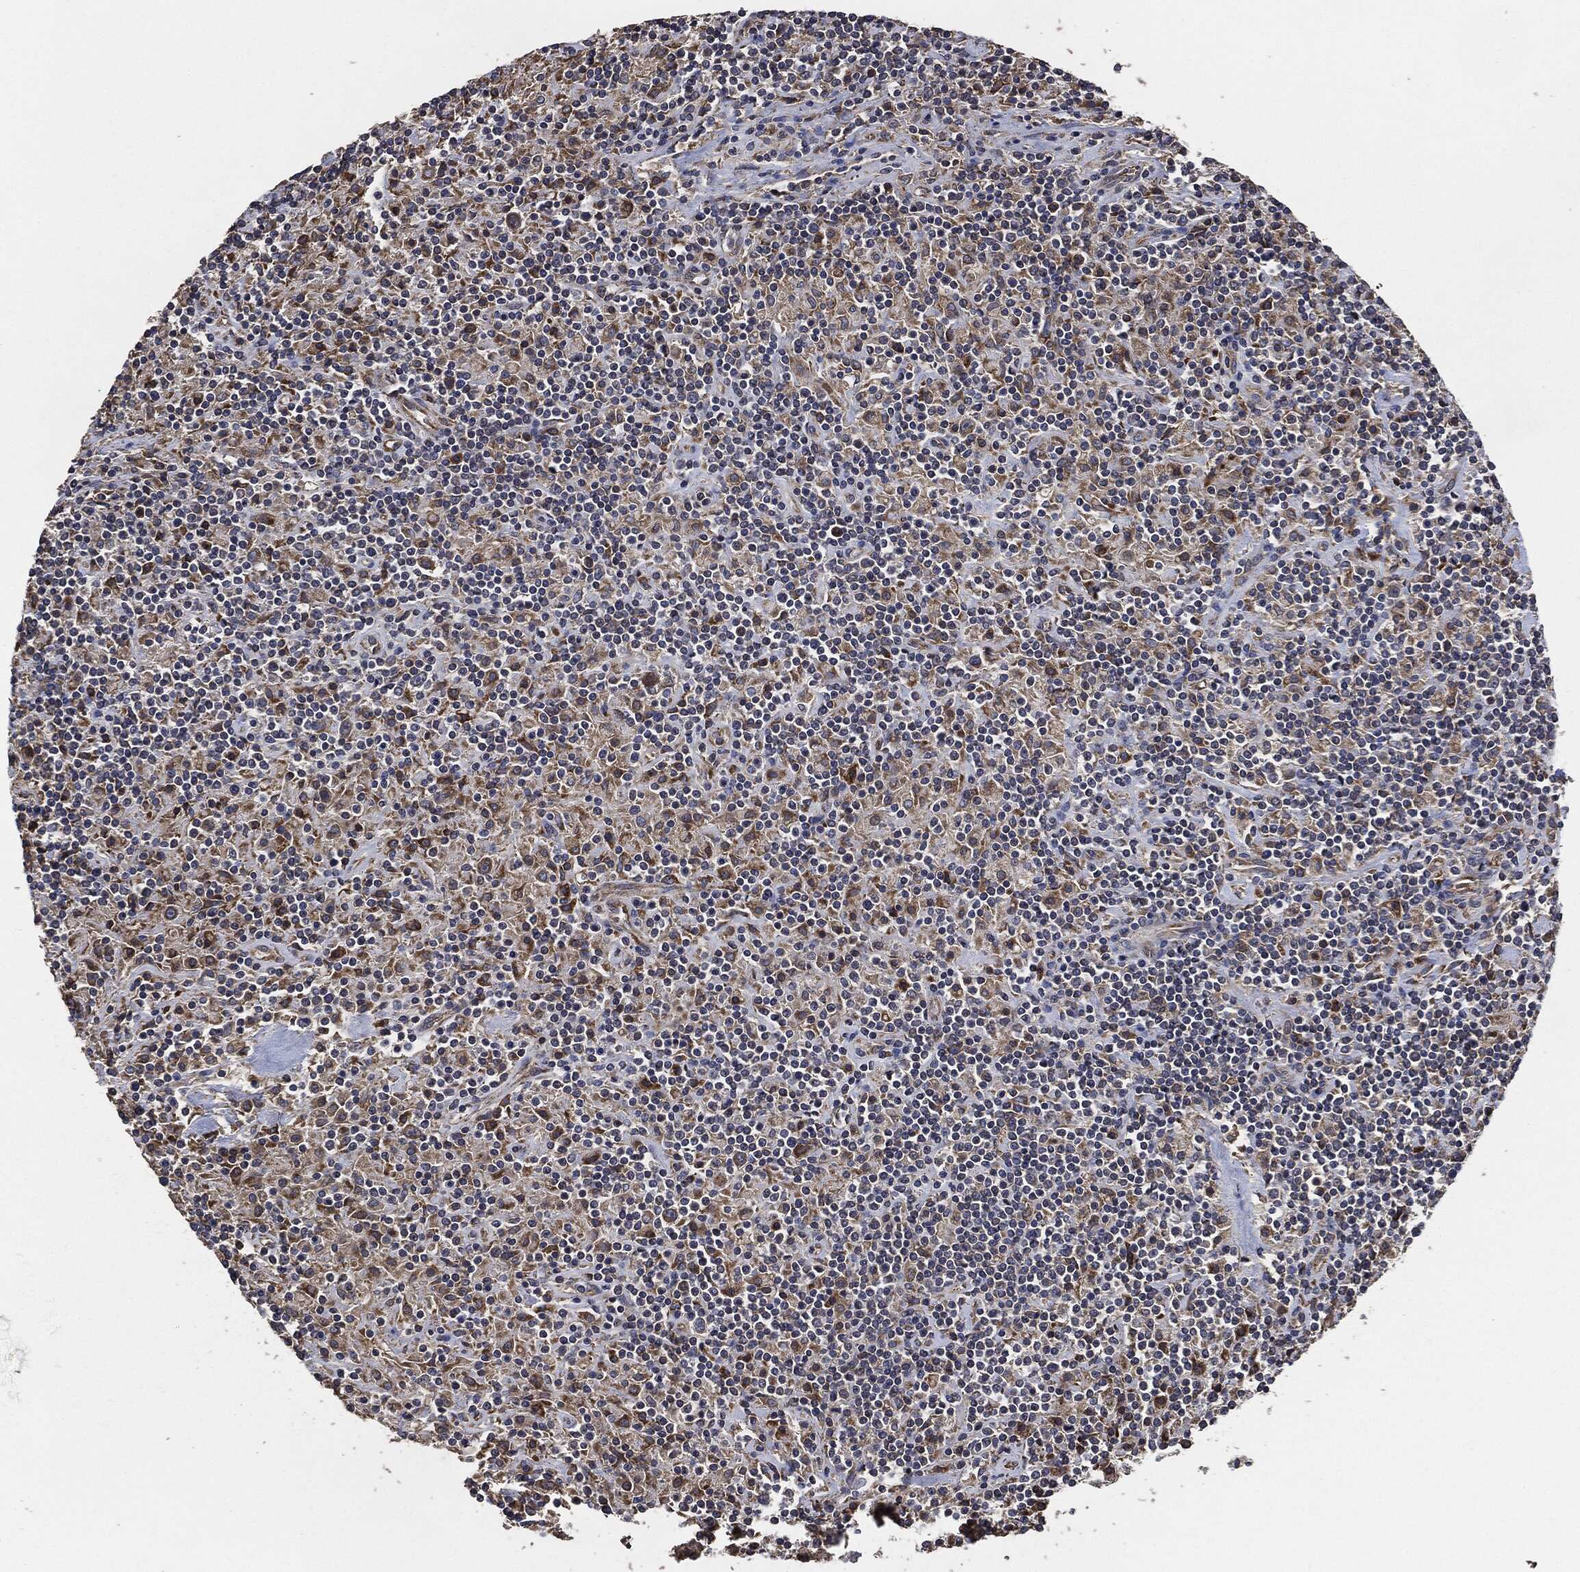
{"staining": {"intensity": "moderate", "quantity": ">75%", "location": "cytoplasmic/membranous"}, "tissue": "lymphoma", "cell_type": "Tumor cells", "image_type": "cancer", "snomed": [{"axis": "morphology", "description": "Hodgkin's disease, NOS"}, {"axis": "topography", "description": "Lymph node"}], "caption": "This is a photomicrograph of immunohistochemistry (IHC) staining of Hodgkin's disease, which shows moderate positivity in the cytoplasmic/membranous of tumor cells.", "gene": "STK3", "patient": {"sex": "male", "age": 70}}